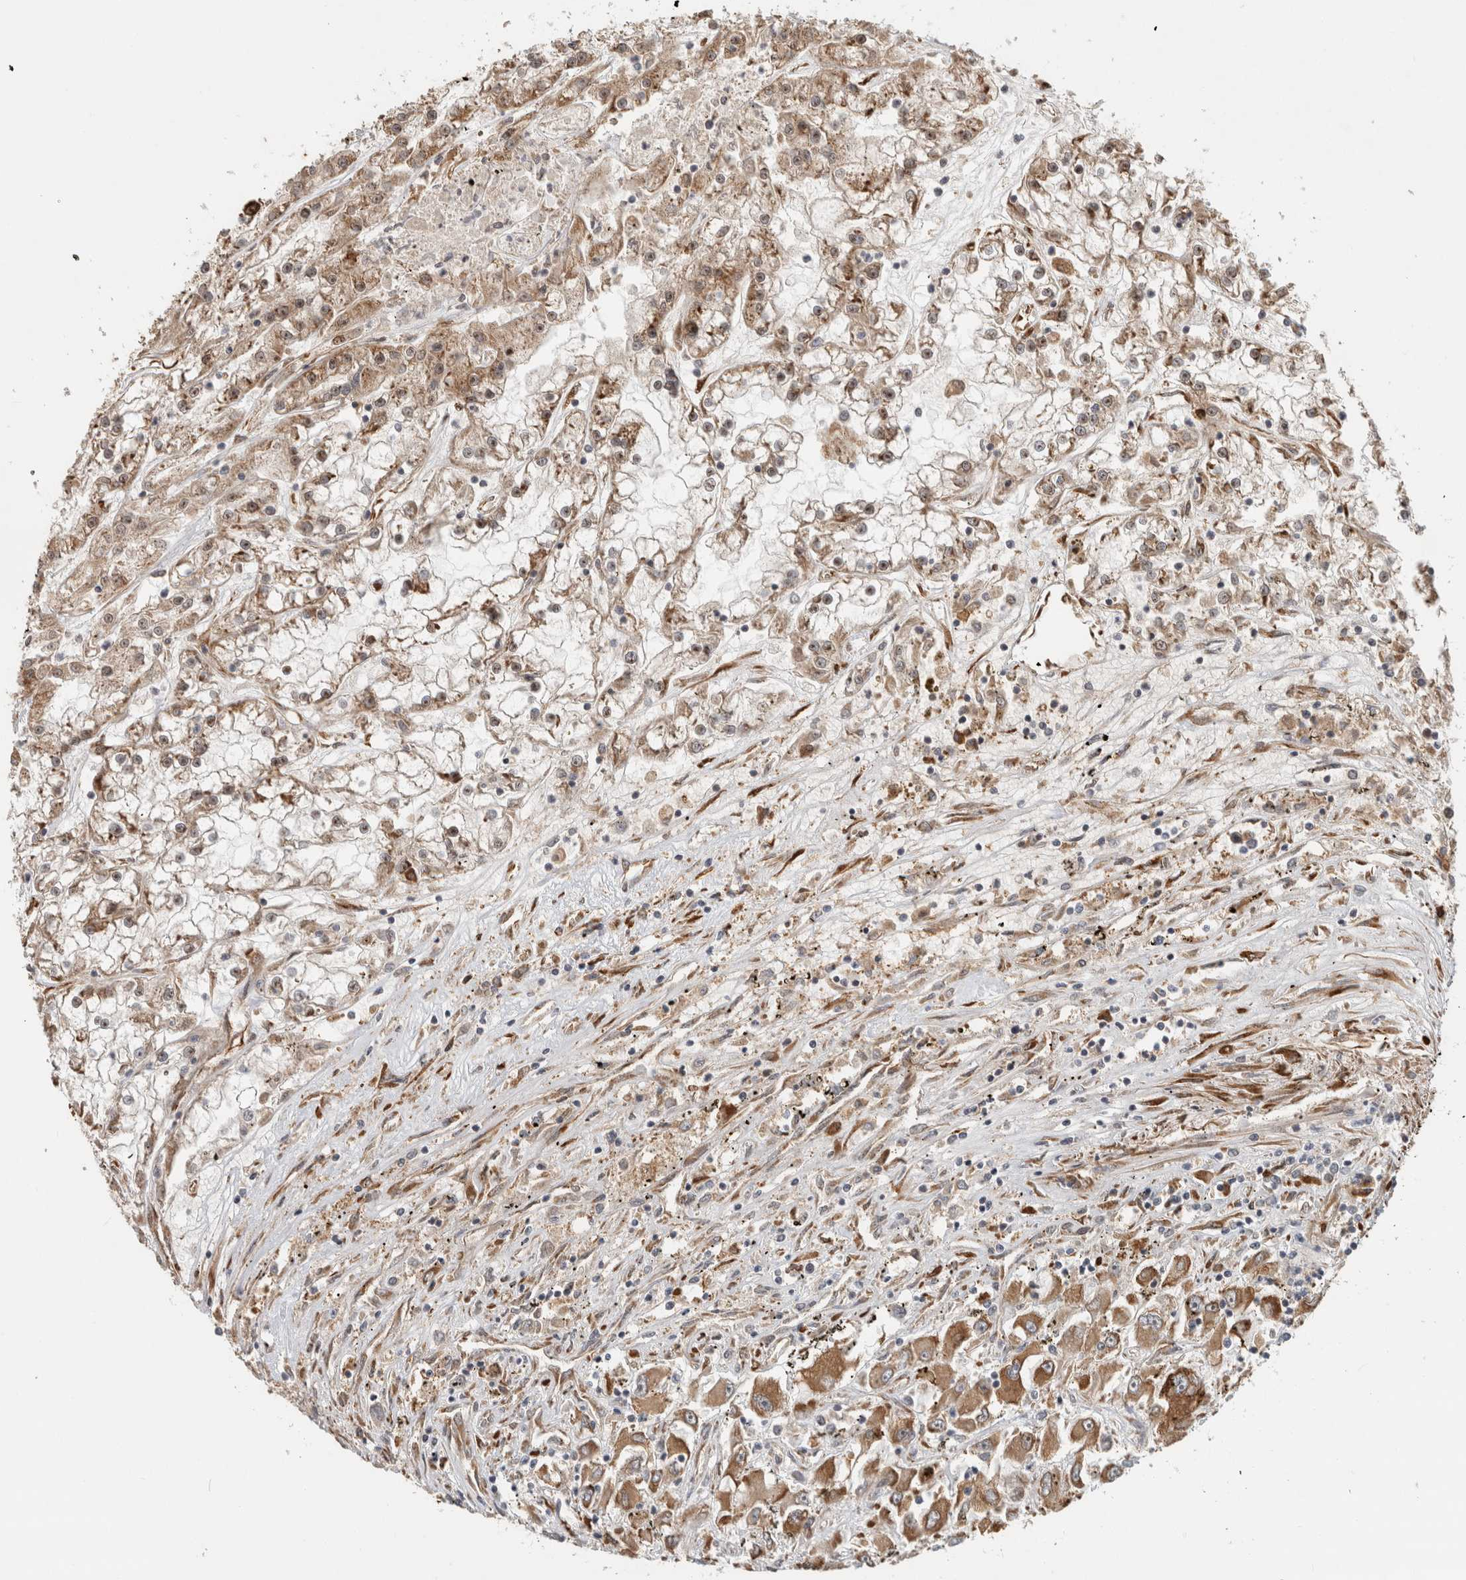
{"staining": {"intensity": "moderate", "quantity": ">75%", "location": "cytoplasmic/membranous"}, "tissue": "renal cancer", "cell_type": "Tumor cells", "image_type": "cancer", "snomed": [{"axis": "morphology", "description": "Adenocarcinoma, NOS"}, {"axis": "topography", "description": "Kidney"}], "caption": "Human adenocarcinoma (renal) stained with a brown dye reveals moderate cytoplasmic/membranous positive expression in about >75% of tumor cells.", "gene": "TUBD1", "patient": {"sex": "female", "age": 52}}